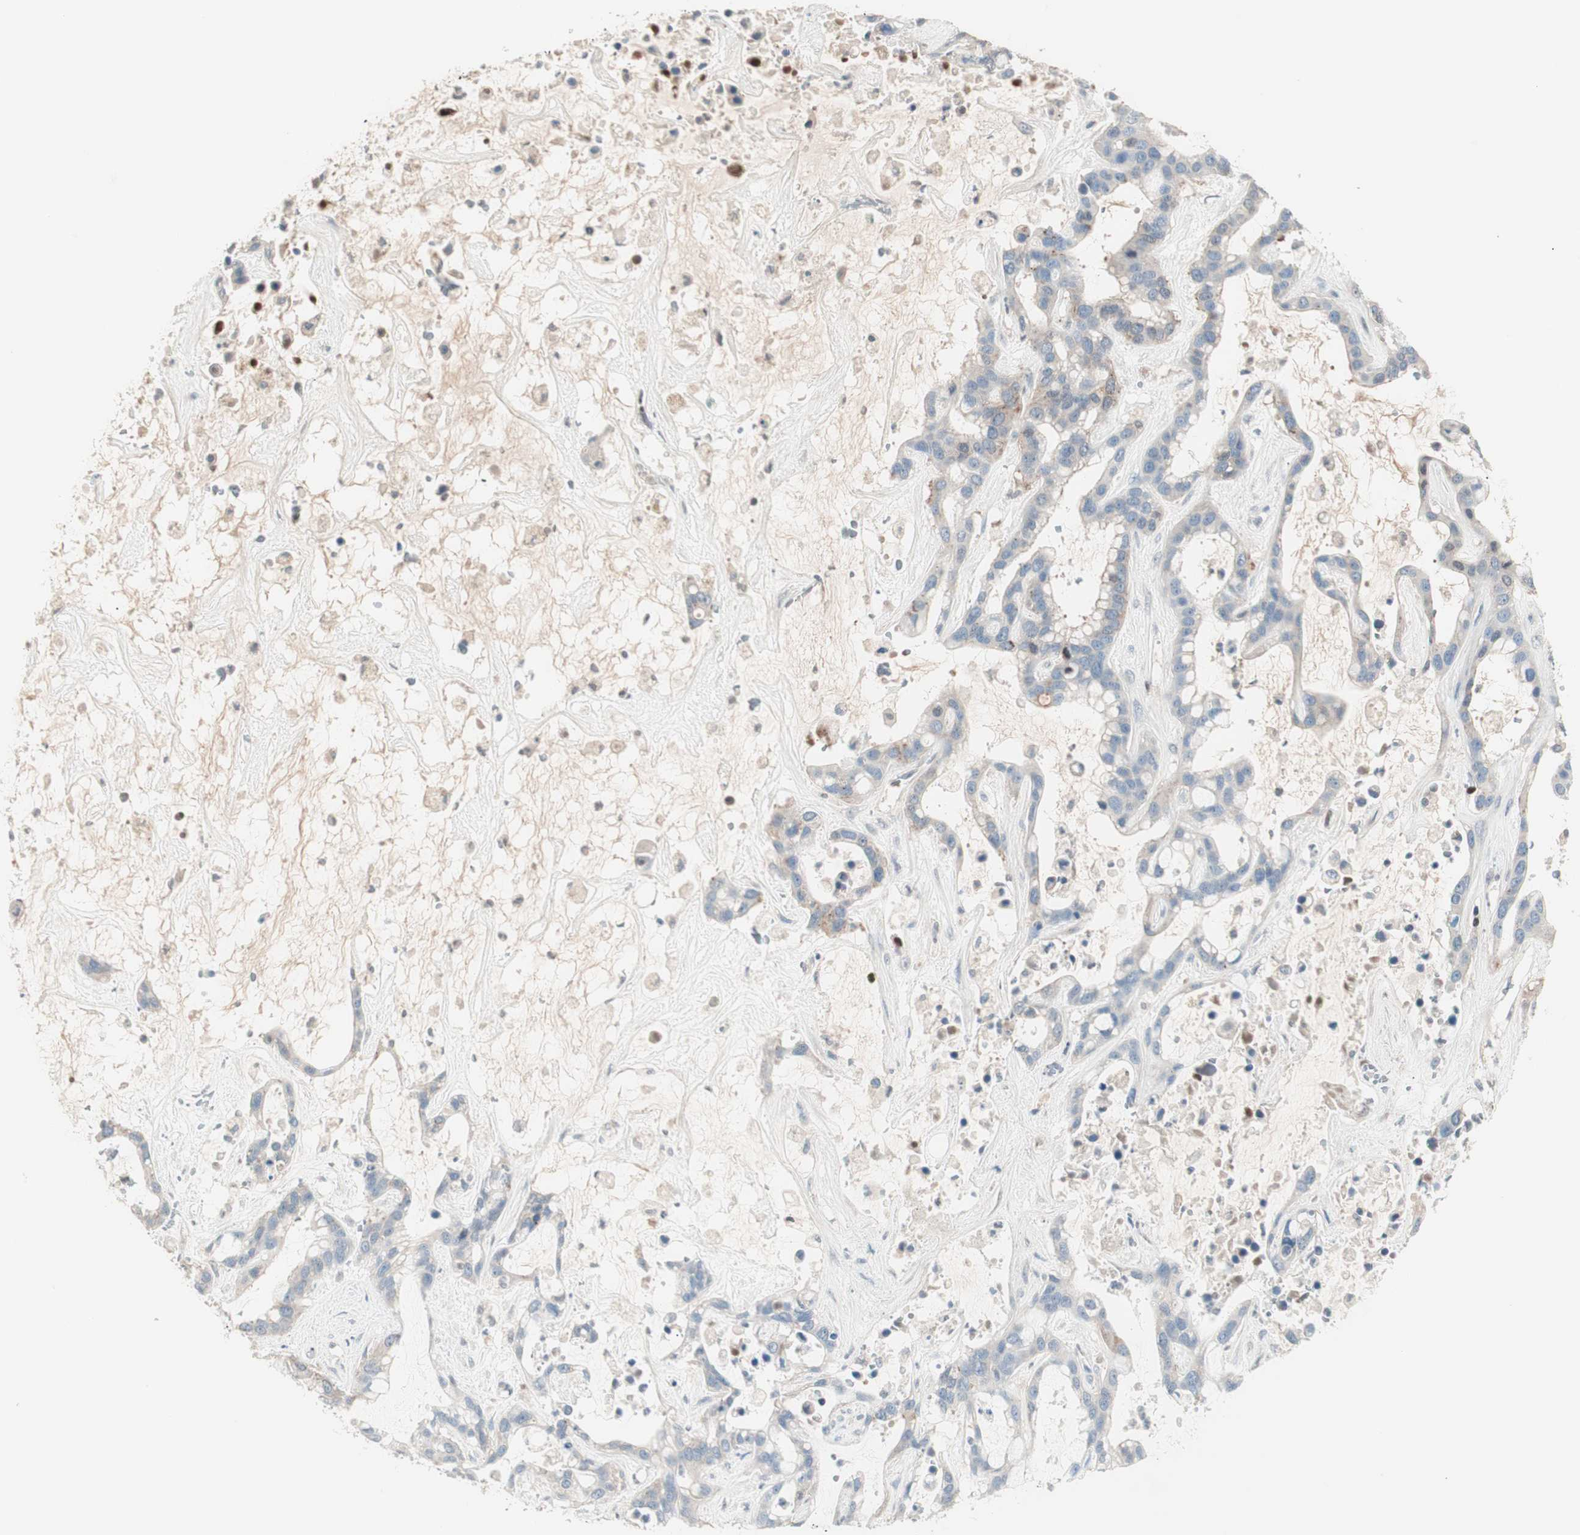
{"staining": {"intensity": "weak", "quantity": "25%-75%", "location": "cytoplasmic/membranous"}, "tissue": "liver cancer", "cell_type": "Tumor cells", "image_type": "cancer", "snomed": [{"axis": "morphology", "description": "Cholangiocarcinoma"}, {"axis": "topography", "description": "Liver"}], "caption": "Liver cancer (cholangiocarcinoma) stained for a protein demonstrates weak cytoplasmic/membranous positivity in tumor cells.", "gene": "RAD54B", "patient": {"sex": "female", "age": 65}}